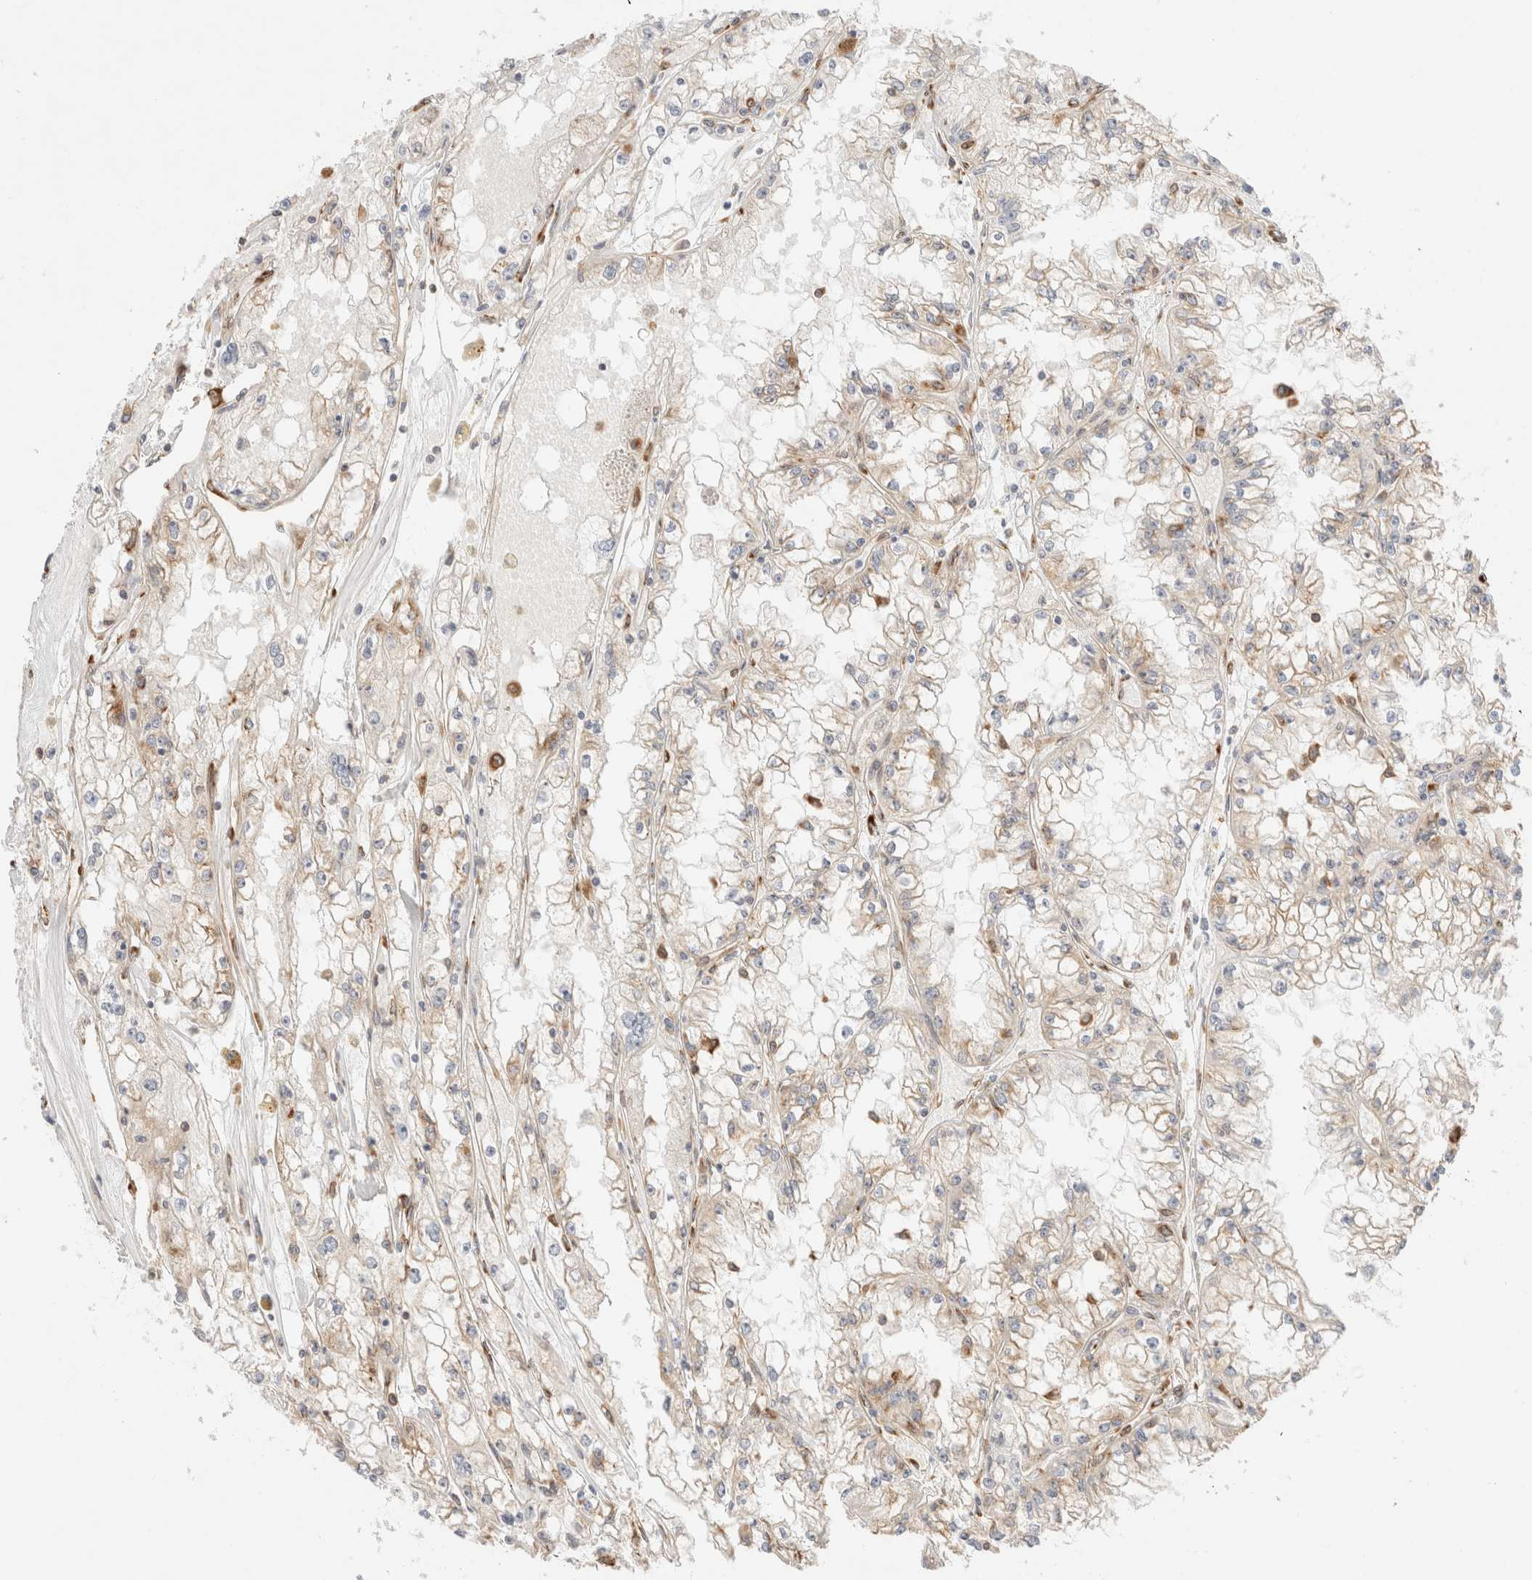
{"staining": {"intensity": "weak", "quantity": "25%-75%", "location": "cytoplasmic/membranous"}, "tissue": "renal cancer", "cell_type": "Tumor cells", "image_type": "cancer", "snomed": [{"axis": "morphology", "description": "Adenocarcinoma, NOS"}, {"axis": "topography", "description": "Kidney"}], "caption": "Renal cancer (adenocarcinoma) stained for a protein demonstrates weak cytoplasmic/membranous positivity in tumor cells. The staining was performed using DAB, with brown indicating positive protein expression. Nuclei are stained blue with hematoxylin.", "gene": "ZC2HC1A", "patient": {"sex": "male", "age": 56}}